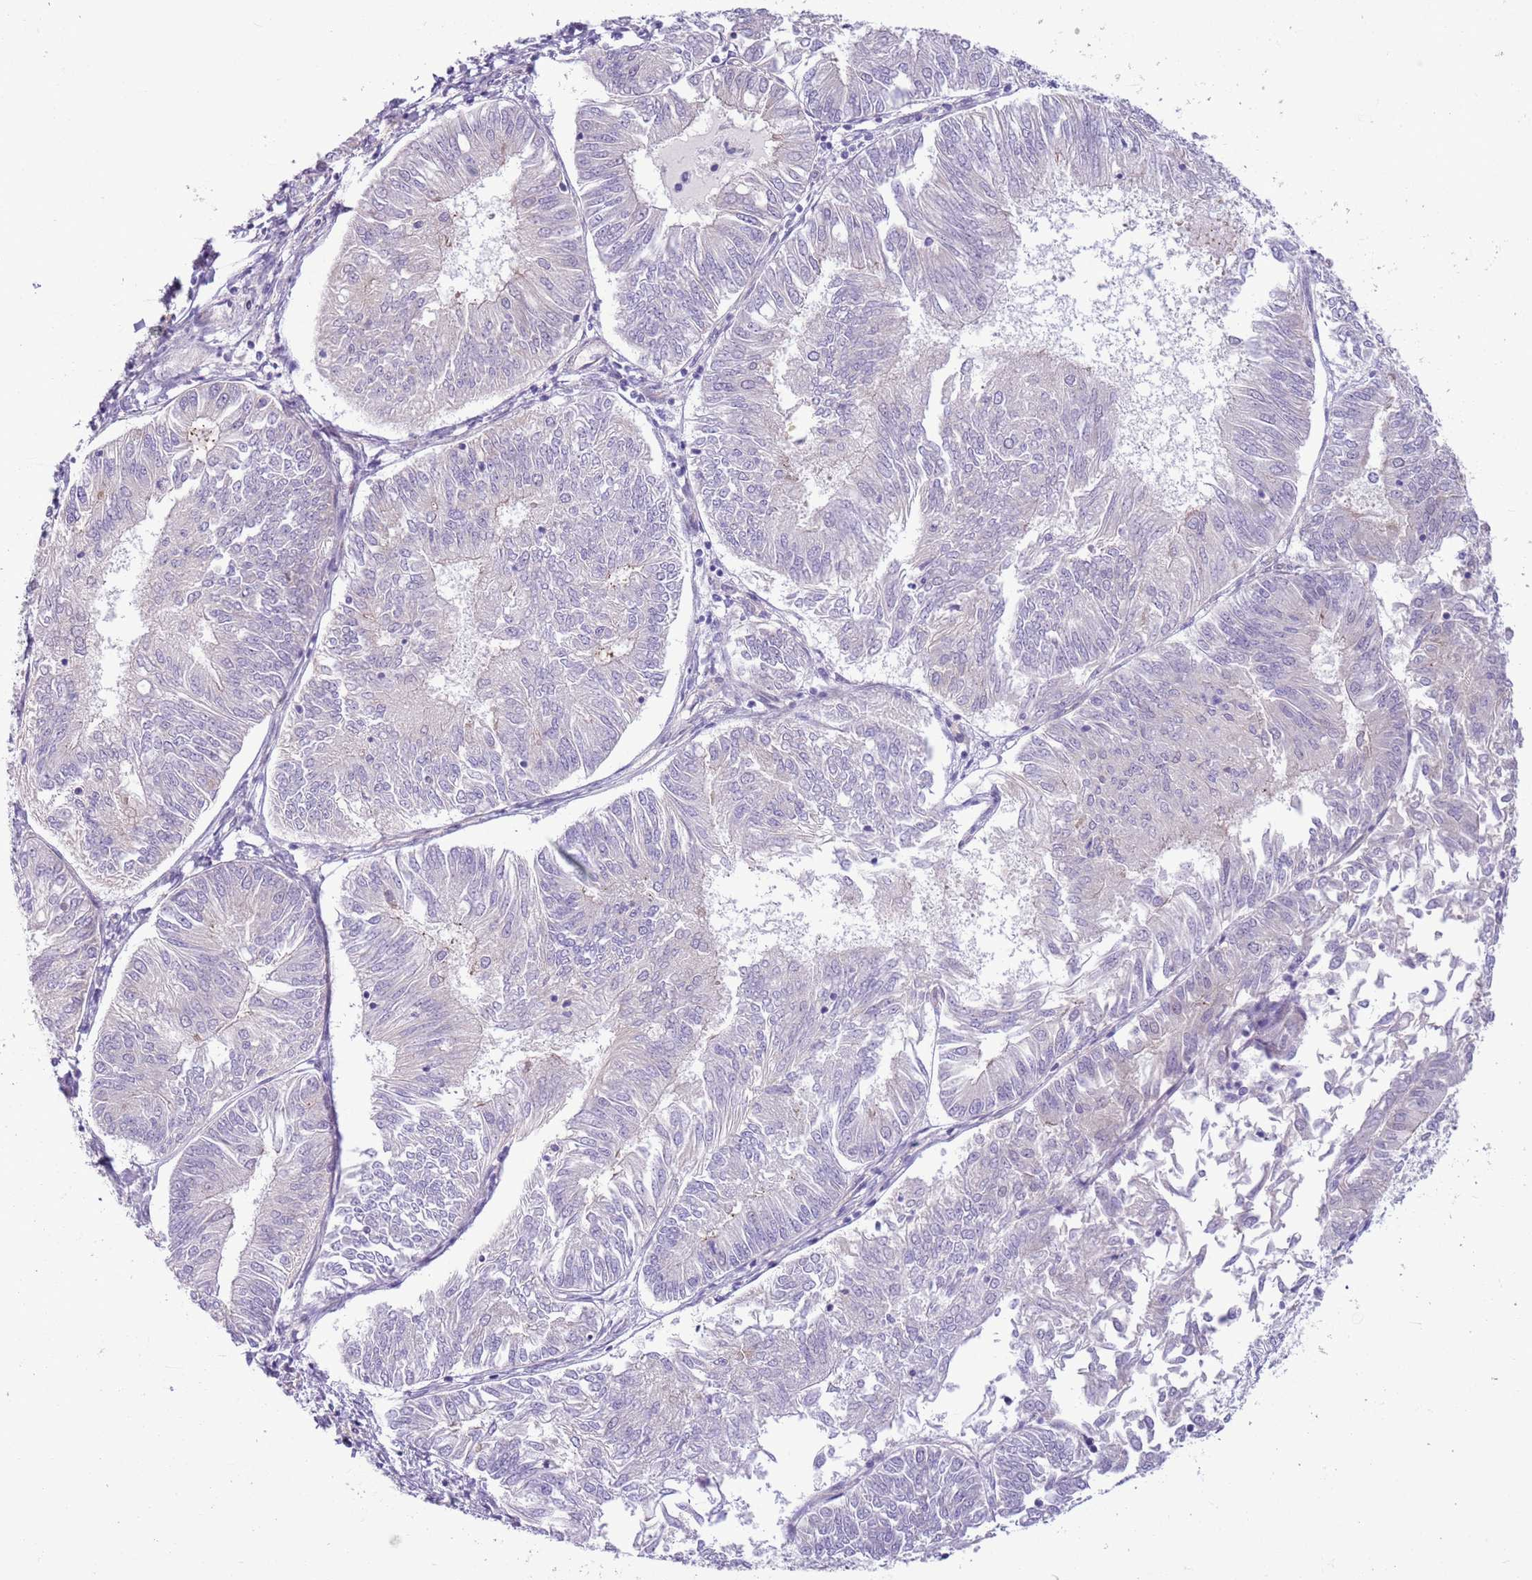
{"staining": {"intensity": "negative", "quantity": "none", "location": "none"}, "tissue": "endometrial cancer", "cell_type": "Tumor cells", "image_type": "cancer", "snomed": [{"axis": "morphology", "description": "Adenocarcinoma, NOS"}, {"axis": "topography", "description": "Endometrium"}], "caption": "Immunohistochemistry of human endometrial cancer (adenocarcinoma) displays no staining in tumor cells.", "gene": "PARP8", "patient": {"sex": "female", "age": 58}}